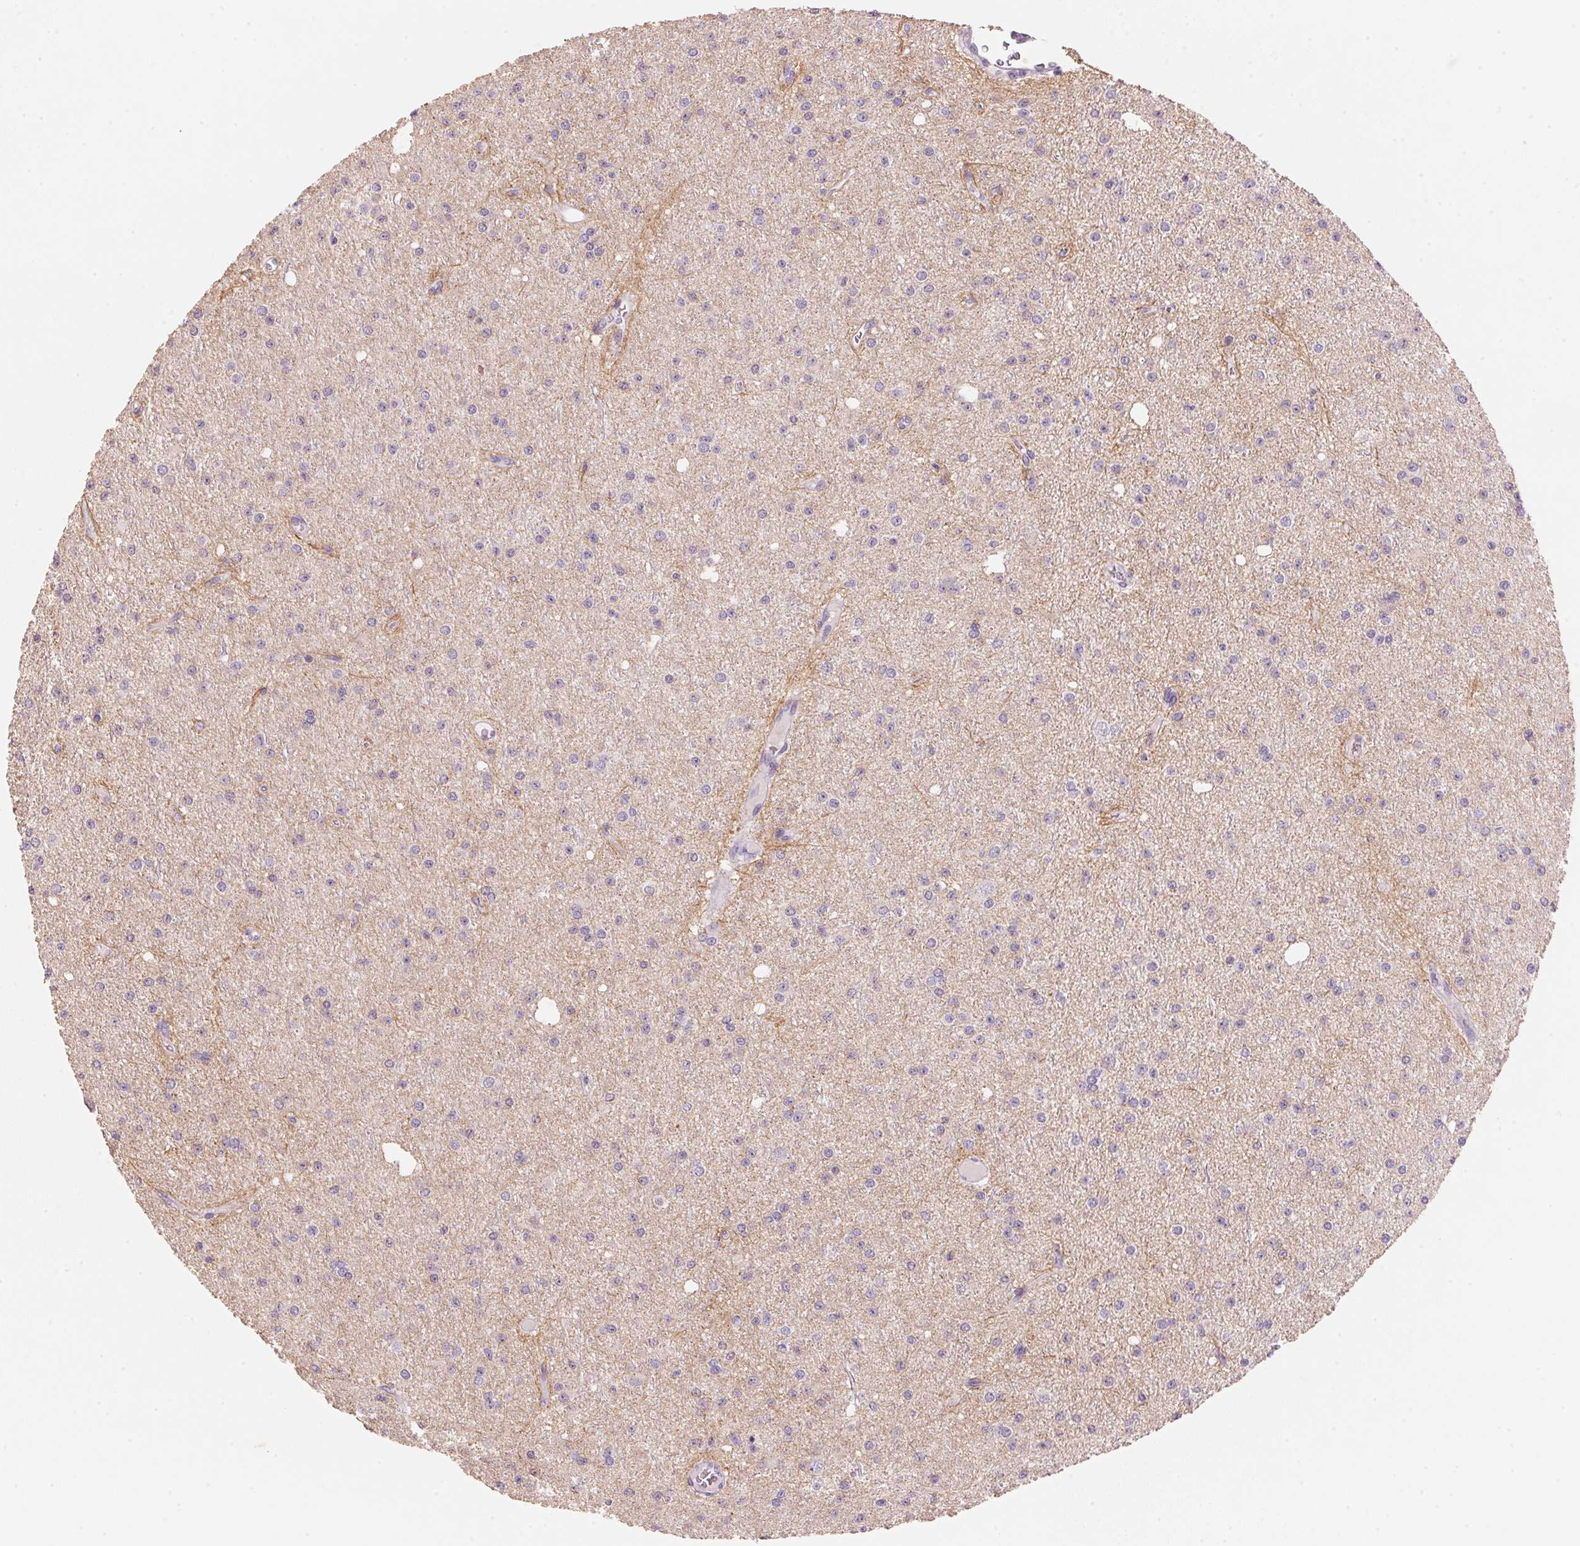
{"staining": {"intensity": "negative", "quantity": "none", "location": "none"}, "tissue": "glioma", "cell_type": "Tumor cells", "image_type": "cancer", "snomed": [{"axis": "morphology", "description": "Glioma, malignant, Low grade"}, {"axis": "topography", "description": "Brain"}], "caption": "High power microscopy micrograph of an immunohistochemistry image of glioma, revealing no significant positivity in tumor cells.", "gene": "CYP11B1", "patient": {"sex": "male", "age": 27}}